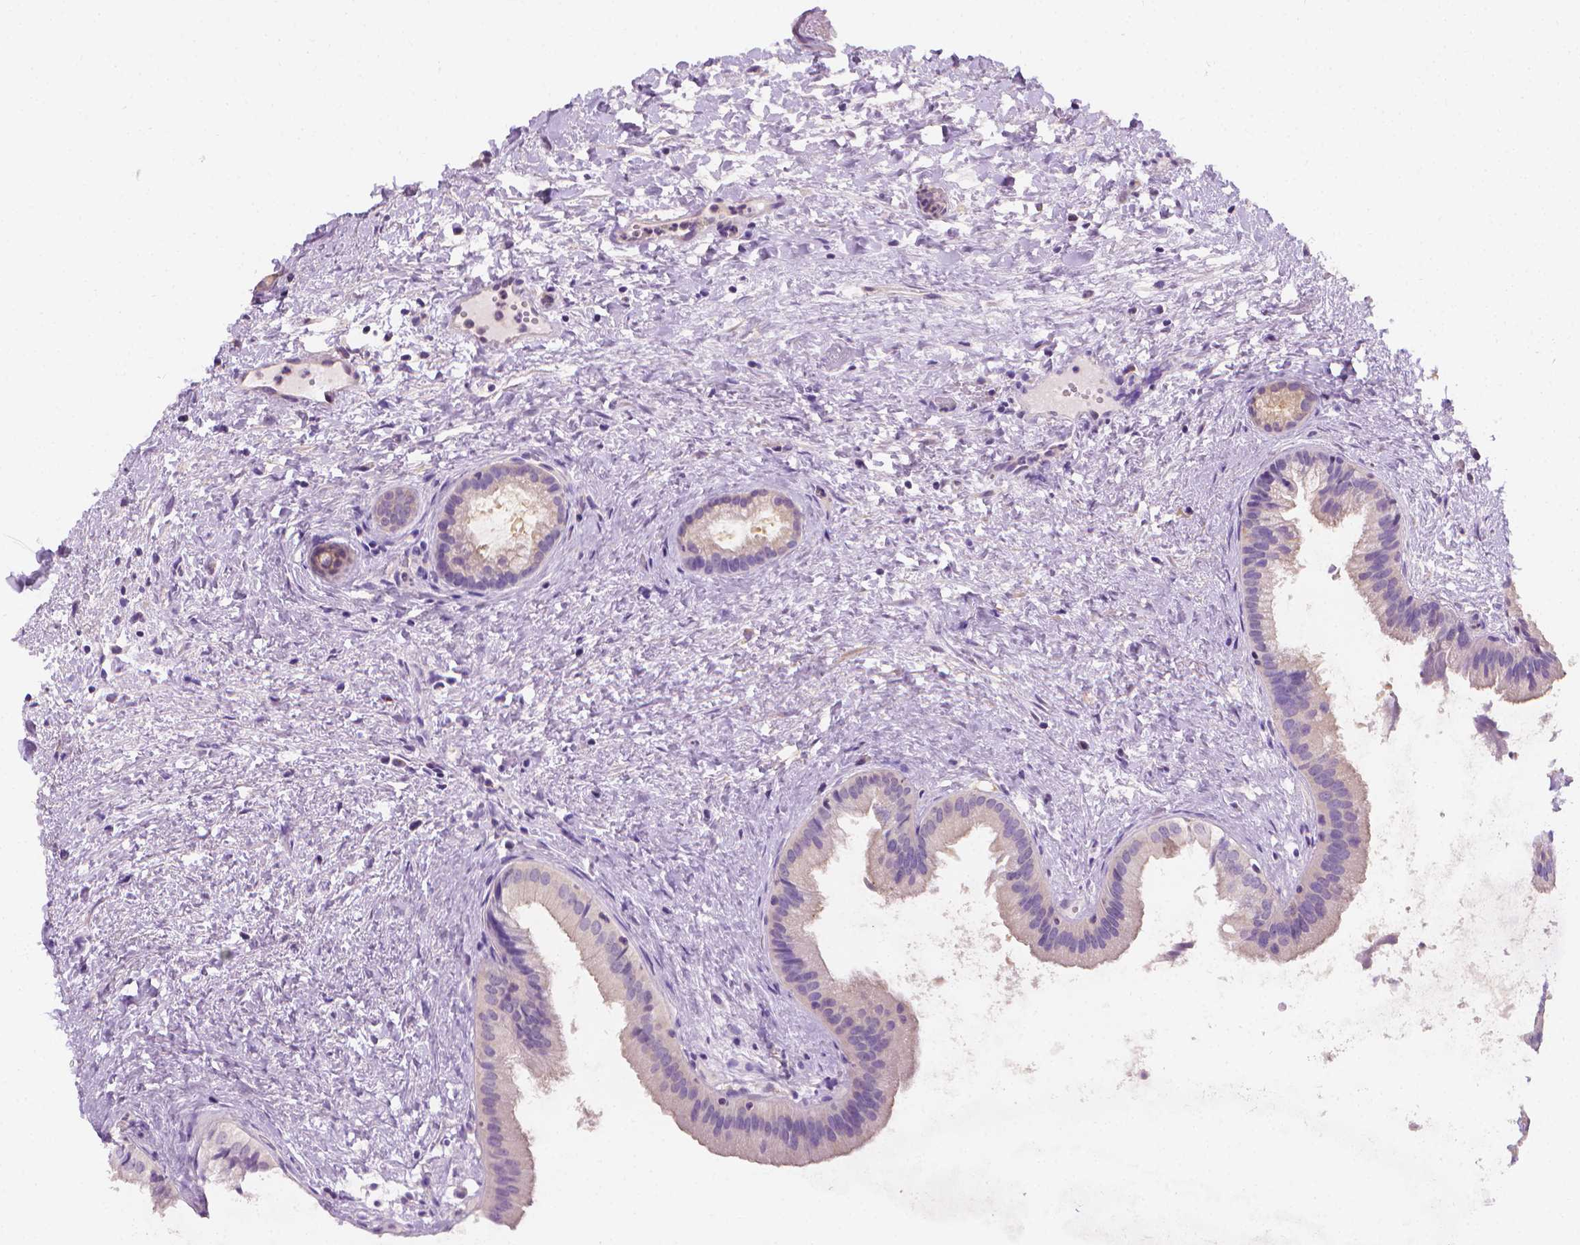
{"staining": {"intensity": "weak", "quantity": "25%-75%", "location": "cytoplasmic/membranous"}, "tissue": "gallbladder", "cell_type": "Glandular cells", "image_type": "normal", "snomed": [{"axis": "morphology", "description": "Normal tissue, NOS"}, {"axis": "topography", "description": "Gallbladder"}], "caption": "Immunohistochemical staining of benign gallbladder displays 25%-75% levels of weak cytoplasmic/membranous protein staining in approximately 25%-75% of glandular cells. The protein of interest is stained brown, and the nuclei are stained in blue (DAB IHC with brightfield microscopy, high magnification).", "gene": "FASN", "patient": {"sex": "male", "age": 70}}